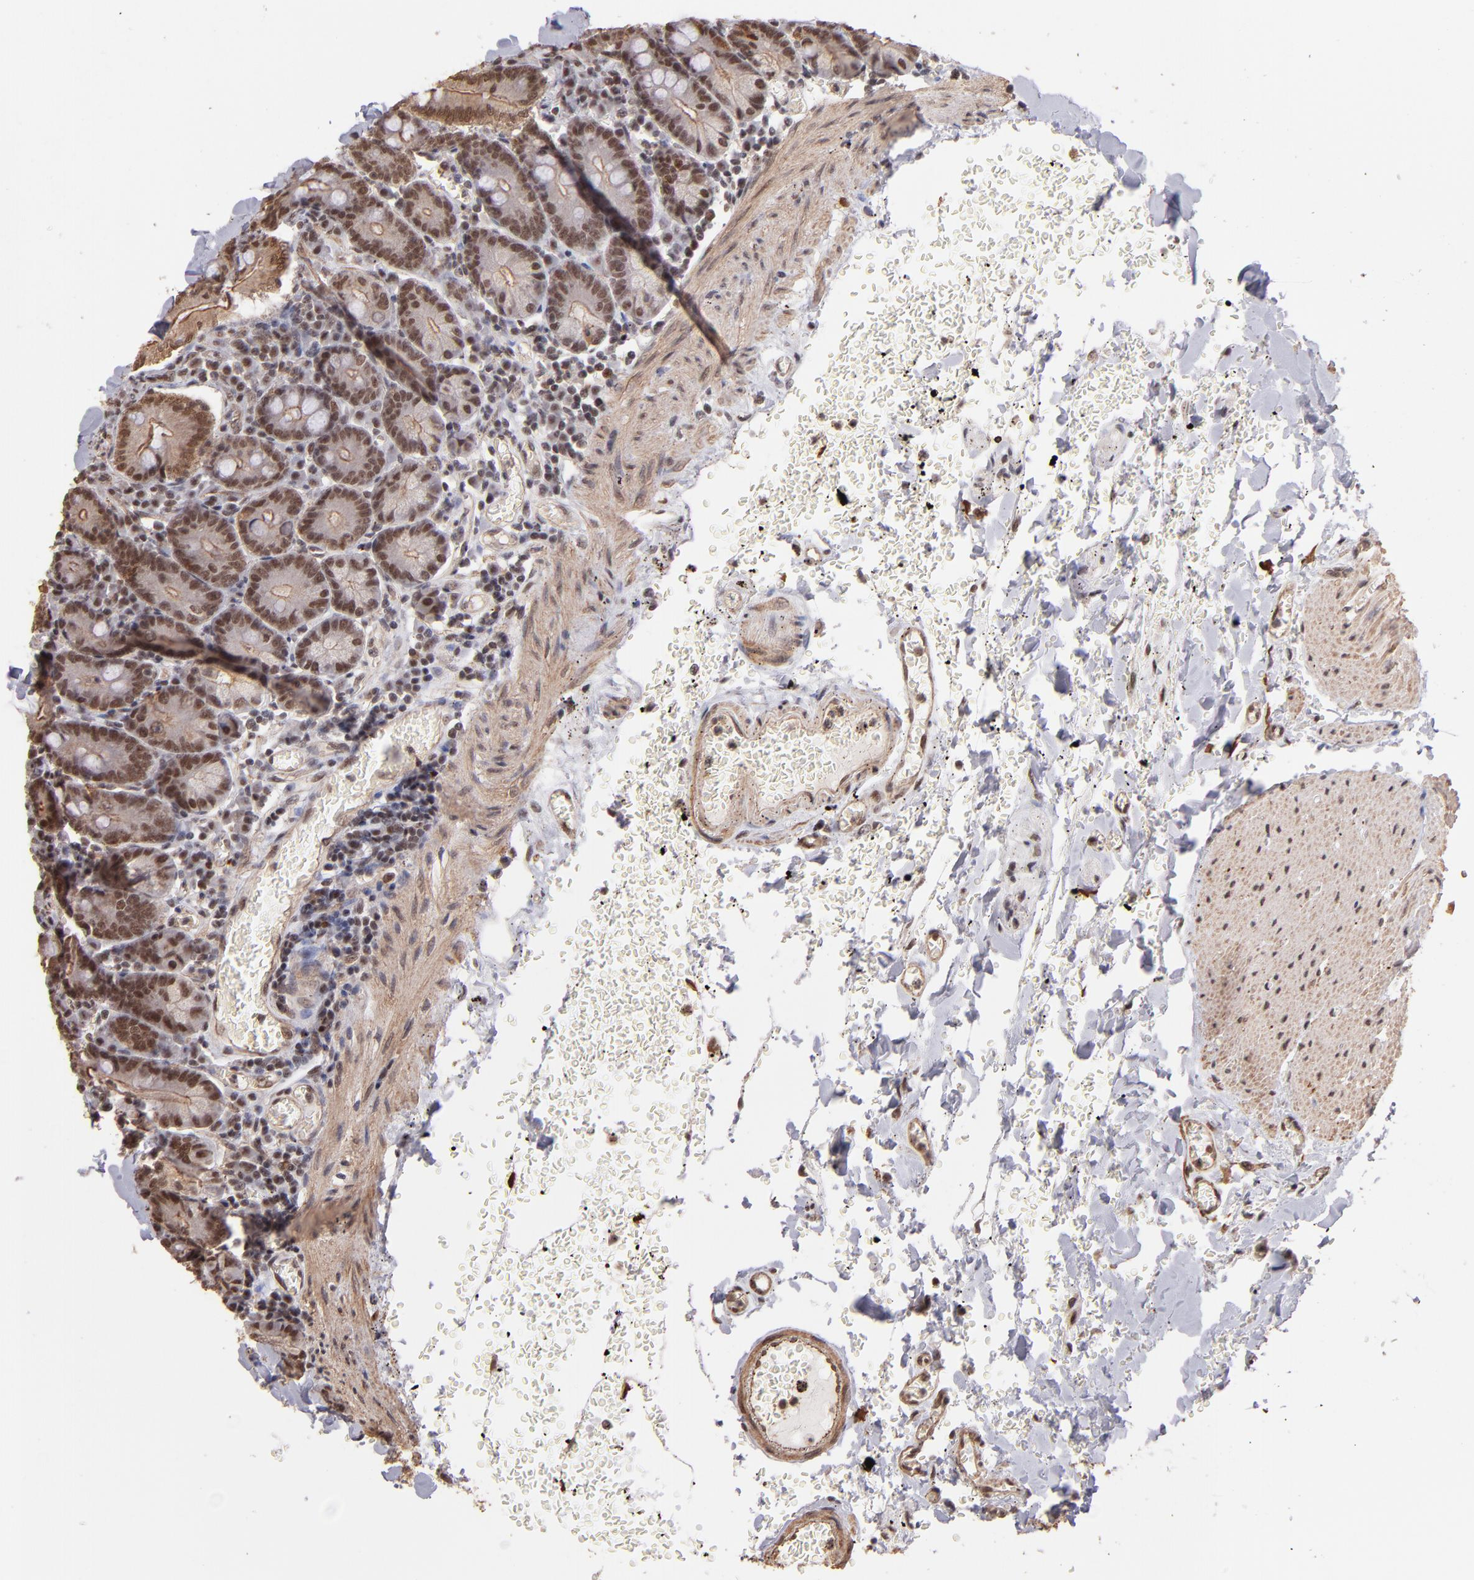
{"staining": {"intensity": "moderate", "quantity": ">75%", "location": "cytoplasmic/membranous,nuclear"}, "tissue": "small intestine", "cell_type": "Glandular cells", "image_type": "normal", "snomed": [{"axis": "morphology", "description": "Normal tissue, NOS"}, {"axis": "topography", "description": "Small intestine"}], "caption": "This is a histology image of immunohistochemistry staining of unremarkable small intestine, which shows moderate staining in the cytoplasmic/membranous,nuclear of glandular cells.", "gene": "TERF2", "patient": {"sex": "male", "age": 71}}